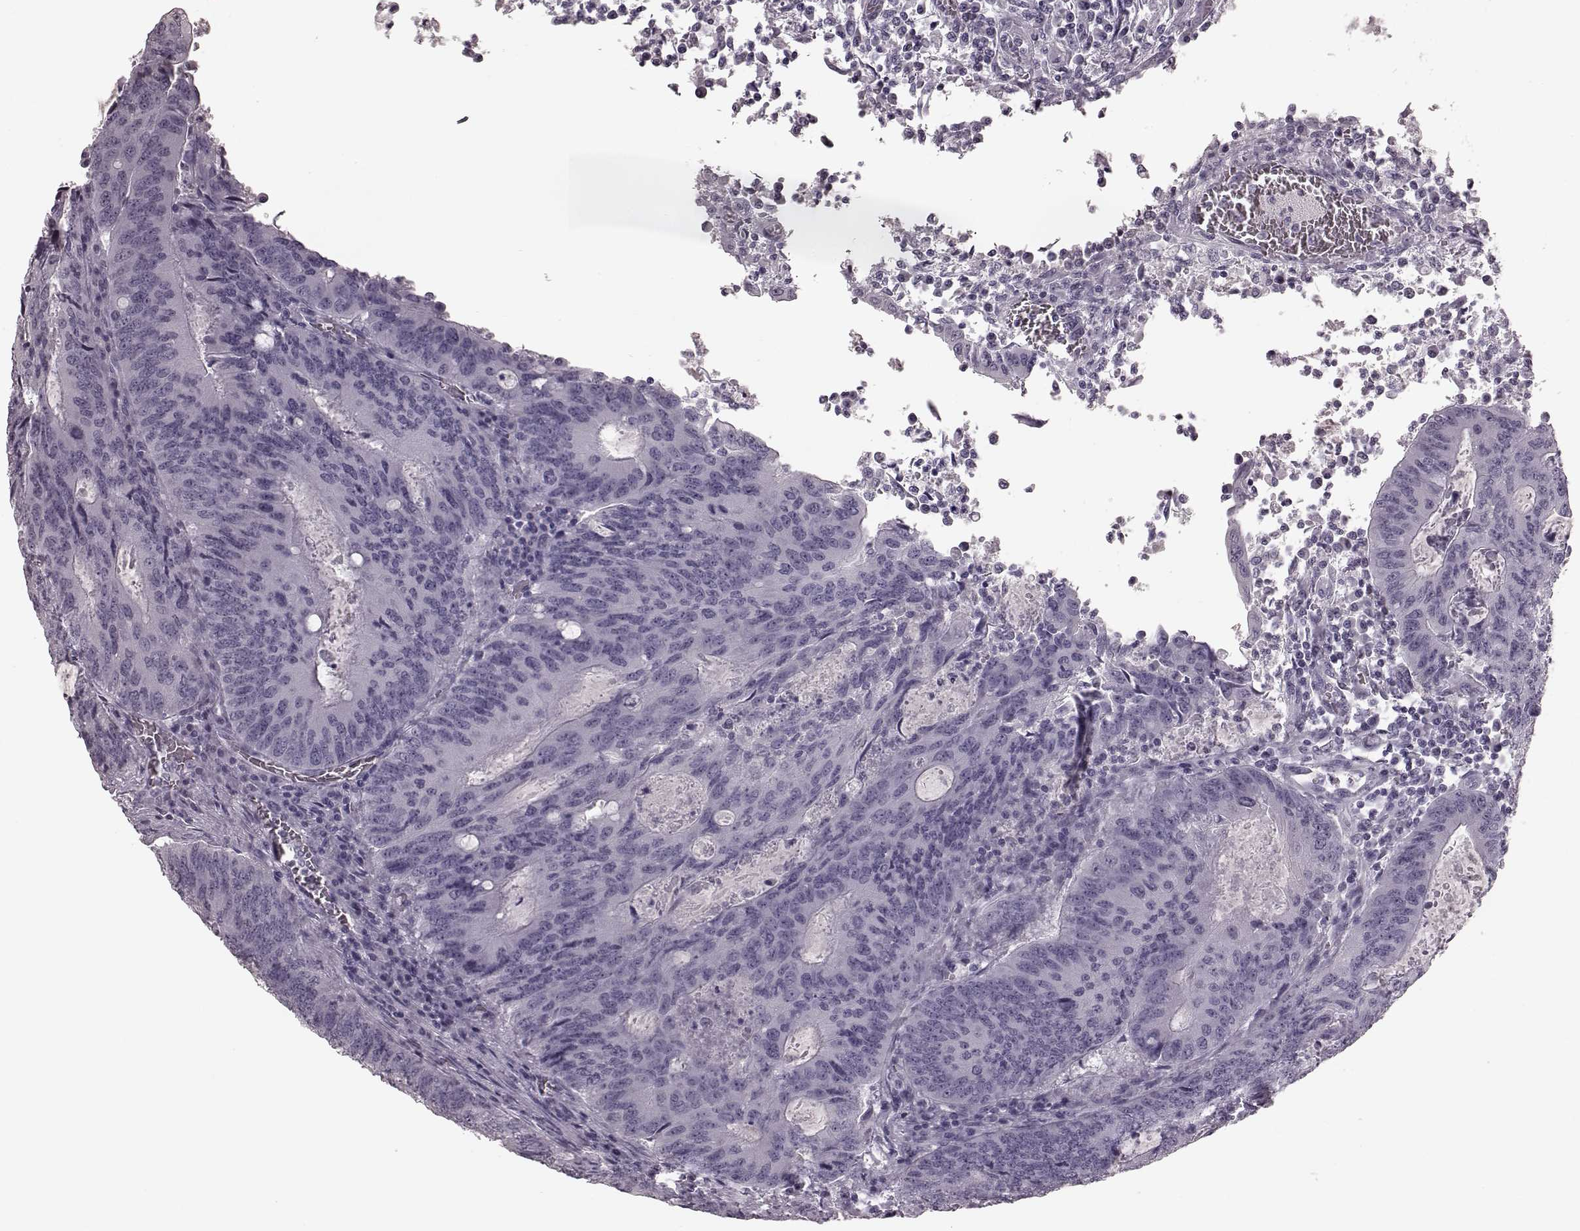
{"staining": {"intensity": "negative", "quantity": "none", "location": "none"}, "tissue": "colorectal cancer", "cell_type": "Tumor cells", "image_type": "cancer", "snomed": [{"axis": "morphology", "description": "Adenocarcinoma, NOS"}, {"axis": "topography", "description": "Colon"}], "caption": "Immunohistochemistry (IHC) image of colorectal adenocarcinoma stained for a protein (brown), which reveals no staining in tumor cells.", "gene": "TRPM1", "patient": {"sex": "male", "age": 67}}